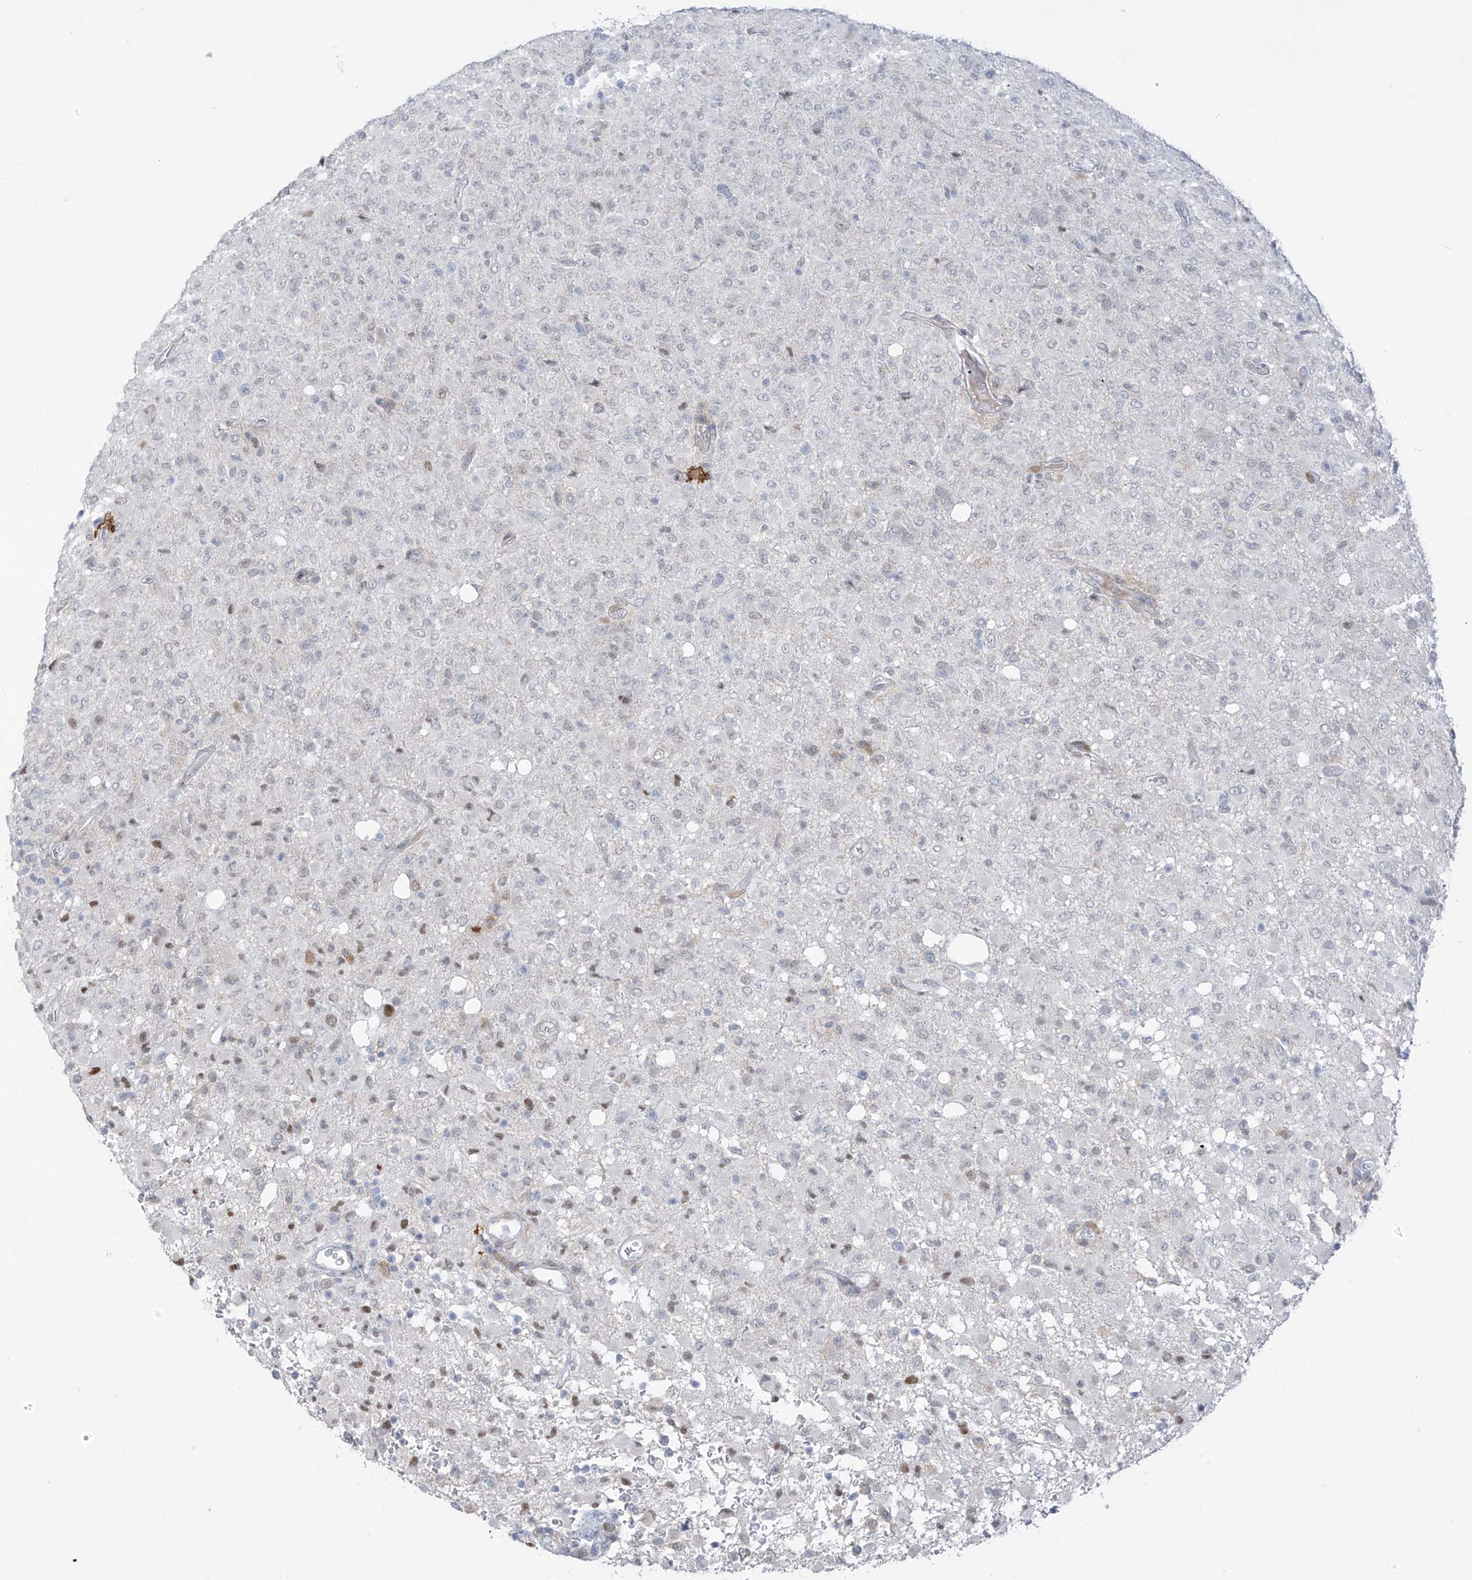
{"staining": {"intensity": "negative", "quantity": "none", "location": "none"}, "tissue": "glioma", "cell_type": "Tumor cells", "image_type": "cancer", "snomed": [{"axis": "morphology", "description": "Glioma, malignant, High grade"}, {"axis": "topography", "description": "Brain"}], "caption": "Immunohistochemistry of high-grade glioma (malignant) shows no staining in tumor cells. (DAB (3,3'-diaminobenzidine) IHC, high magnification).", "gene": "LIN9", "patient": {"sex": "female", "age": 57}}